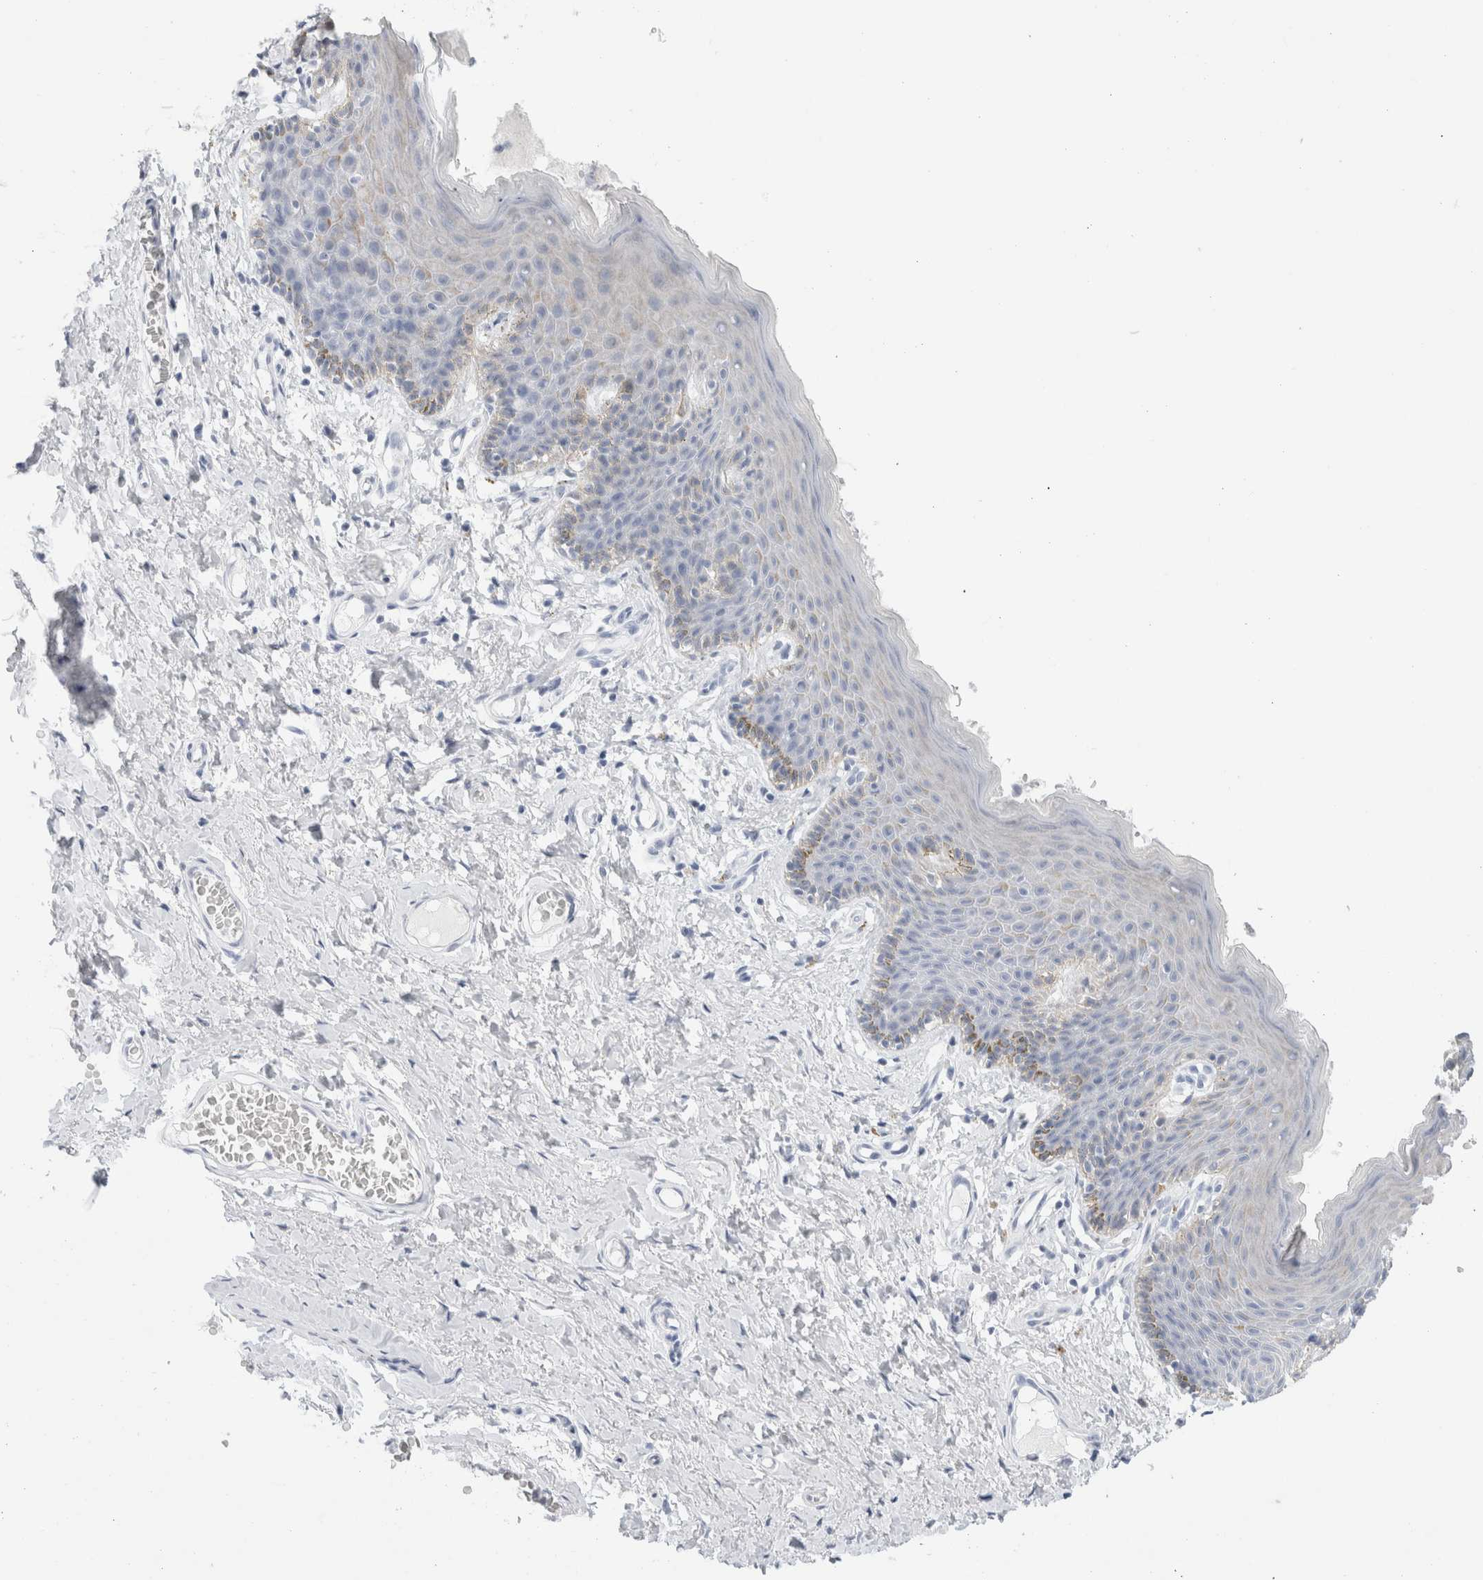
{"staining": {"intensity": "weak", "quantity": "<25%", "location": "cytoplasmic/membranous"}, "tissue": "skin", "cell_type": "Epidermal cells", "image_type": "normal", "snomed": [{"axis": "morphology", "description": "Normal tissue, NOS"}, {"axis": "topography", "description": "Vulva"}], "caption": "An immunohistochemistry photomicrograph of normal skin is shown. There is no staining in epidermal cells of skin.", "gene": "MUC15", "patient": {"sex": "female", "age": 66}}